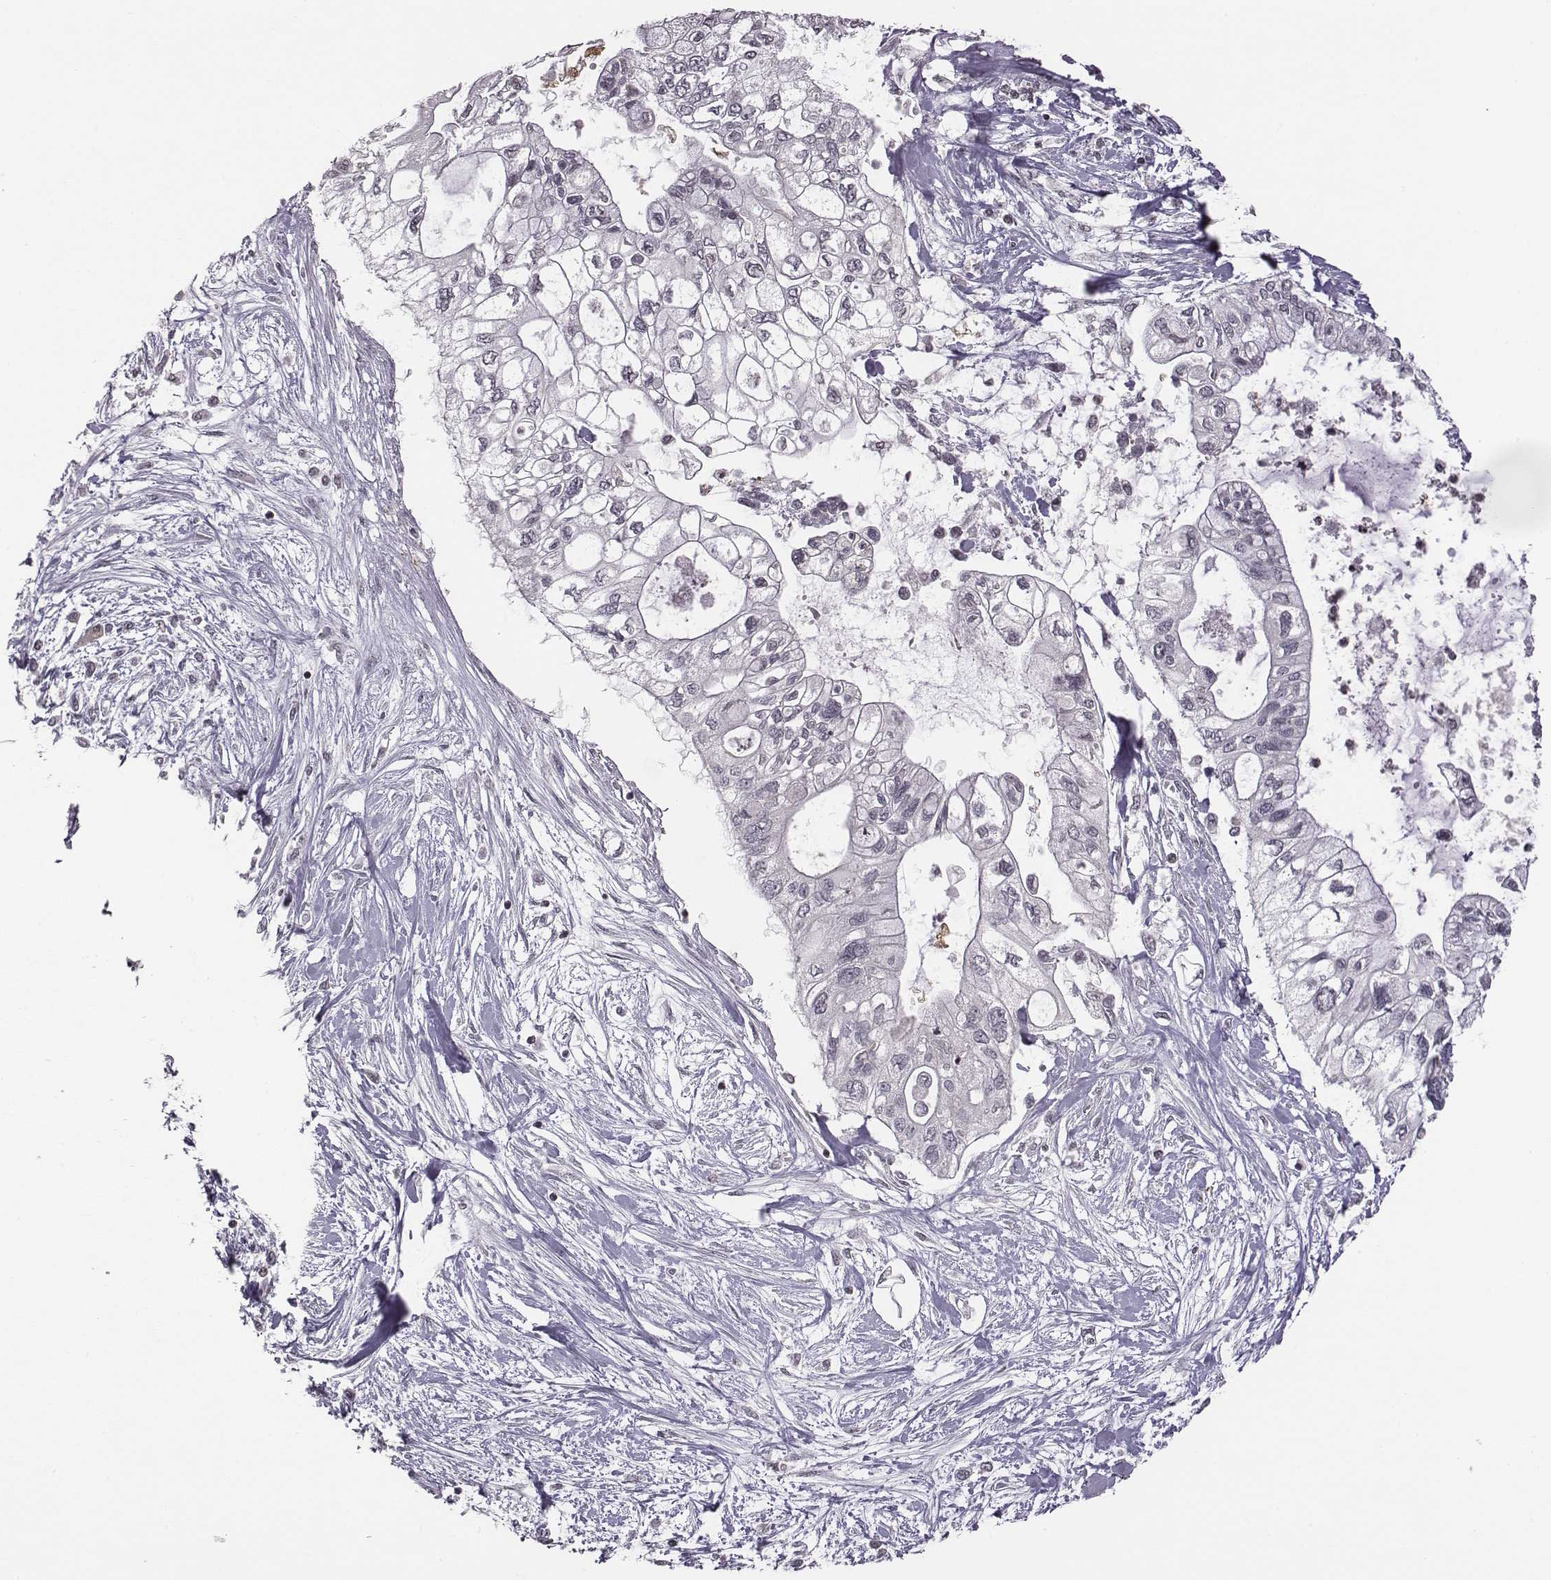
{"staining": {"intensity": "negative", "quantity": "none", "location": "none"}, "tissue": "pancreatic cancer", "cell_type": "Tumor cells", "image_type": "cancer", "snomed": [{"axis": "morphology", "description": "Adenocarcinoma, NOS"}, {"axis": "topography", "description": "Pancreas"}], "caption": "High power microscopy photomicrograph of an IHC photomicrograph of pancreatic cancer (adenocarcinoma), revealing no significant staining in tumor cells.", "gene": "GRM4", "patient": {"sex": "female", "age": 77}}